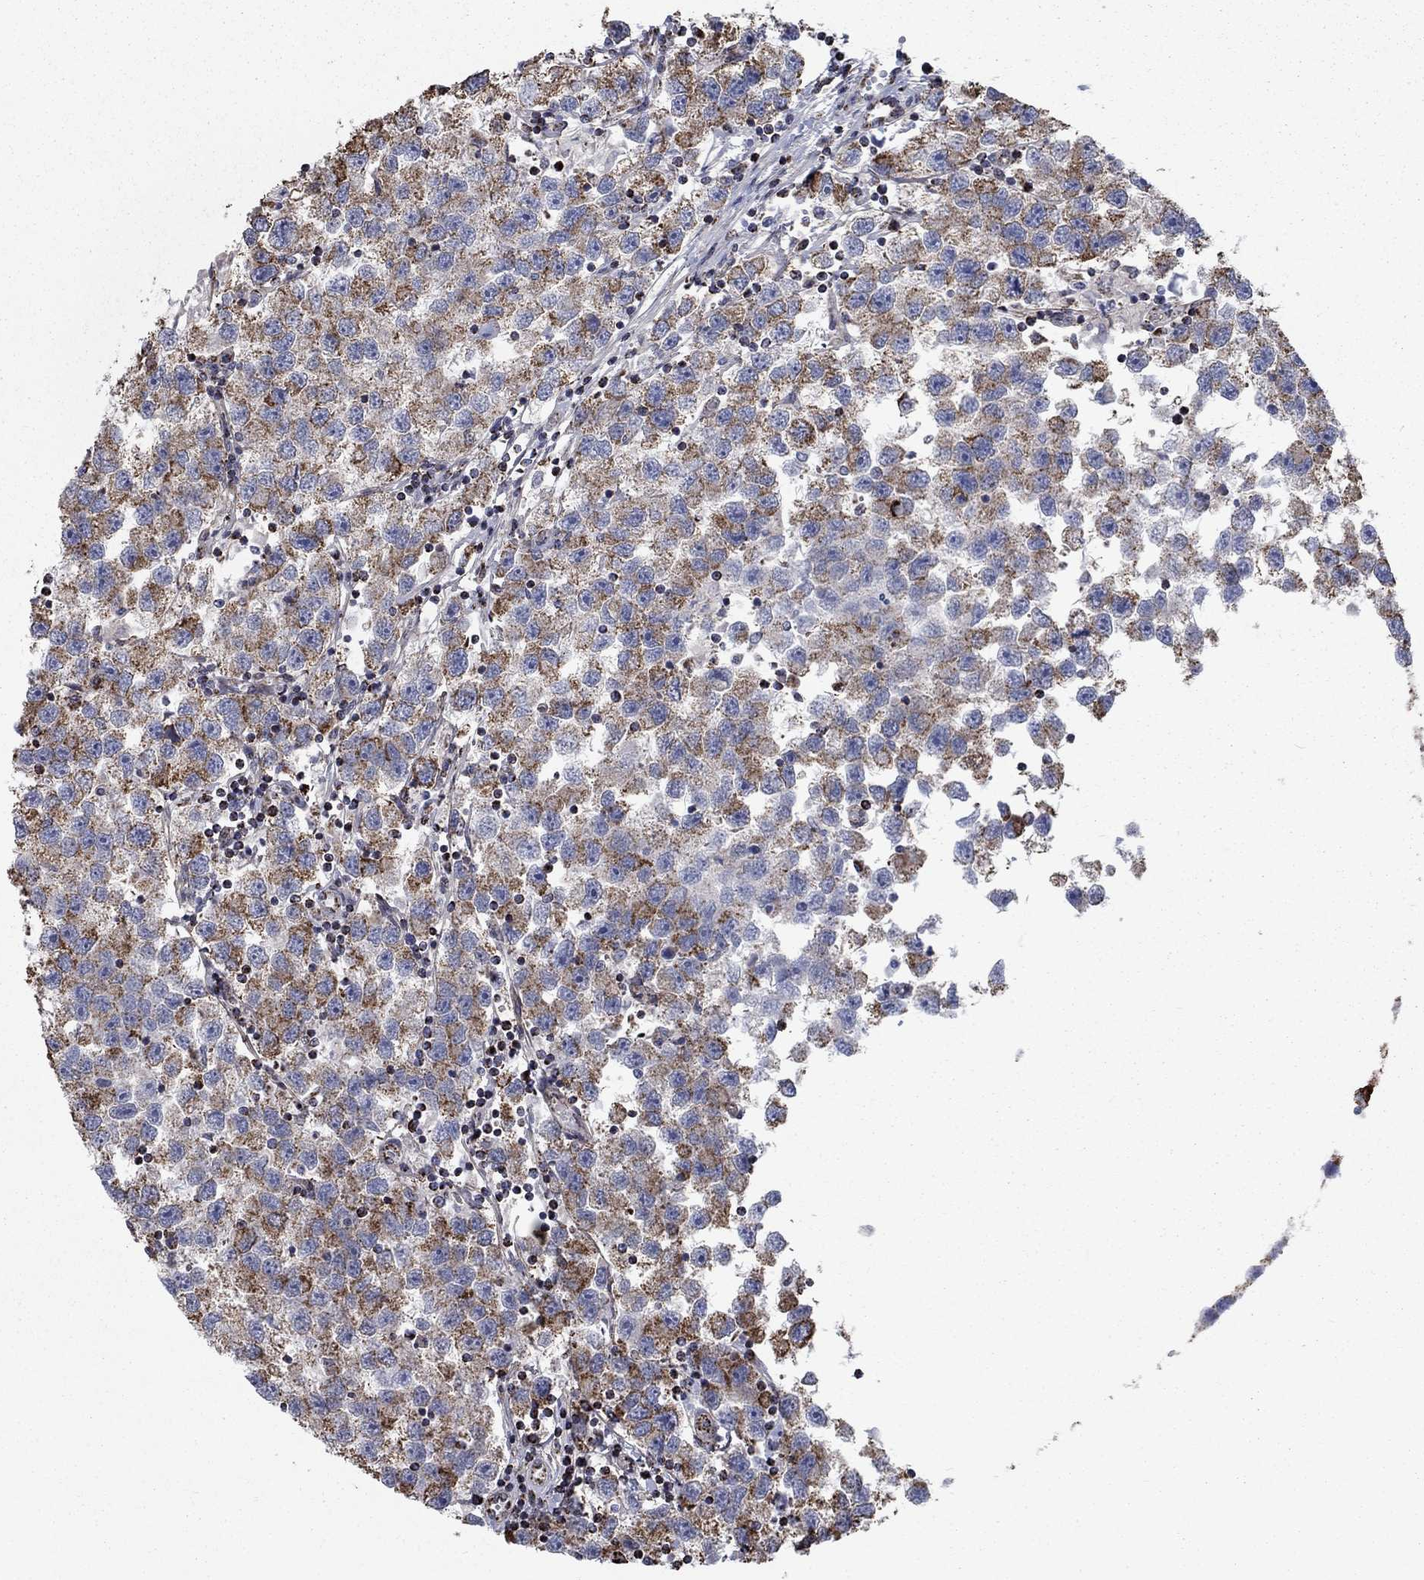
{"staining": {"intensity": "strong", "quantity": "25%-75%", "location": "cytoplasmic/membranous"}, "tissue": "testis cancer", "cell_type": "Tumor cells", "image_type": "cancer", "snomed": [{"axis": "morphology", "description": "Seminoma, NOS"}, {"axis": "topography", "description": "Testis"}], "caption": "Immunohistochemistry staining of seminoma (testis), which demonstrates high levels of strong cytoplasmic/membranous positivity in approximately 25%-75% of tumor cells indicating strong cytoplasmic/membranous protein positivity. The staining was performed using DAB (3,3'-diaminobenzidine) (brown) for protein detection and nuclei were counterstained in hematoxylin (blue).", "gene": "MOAP1", "patient": {"sex": "male", "age": 26}}